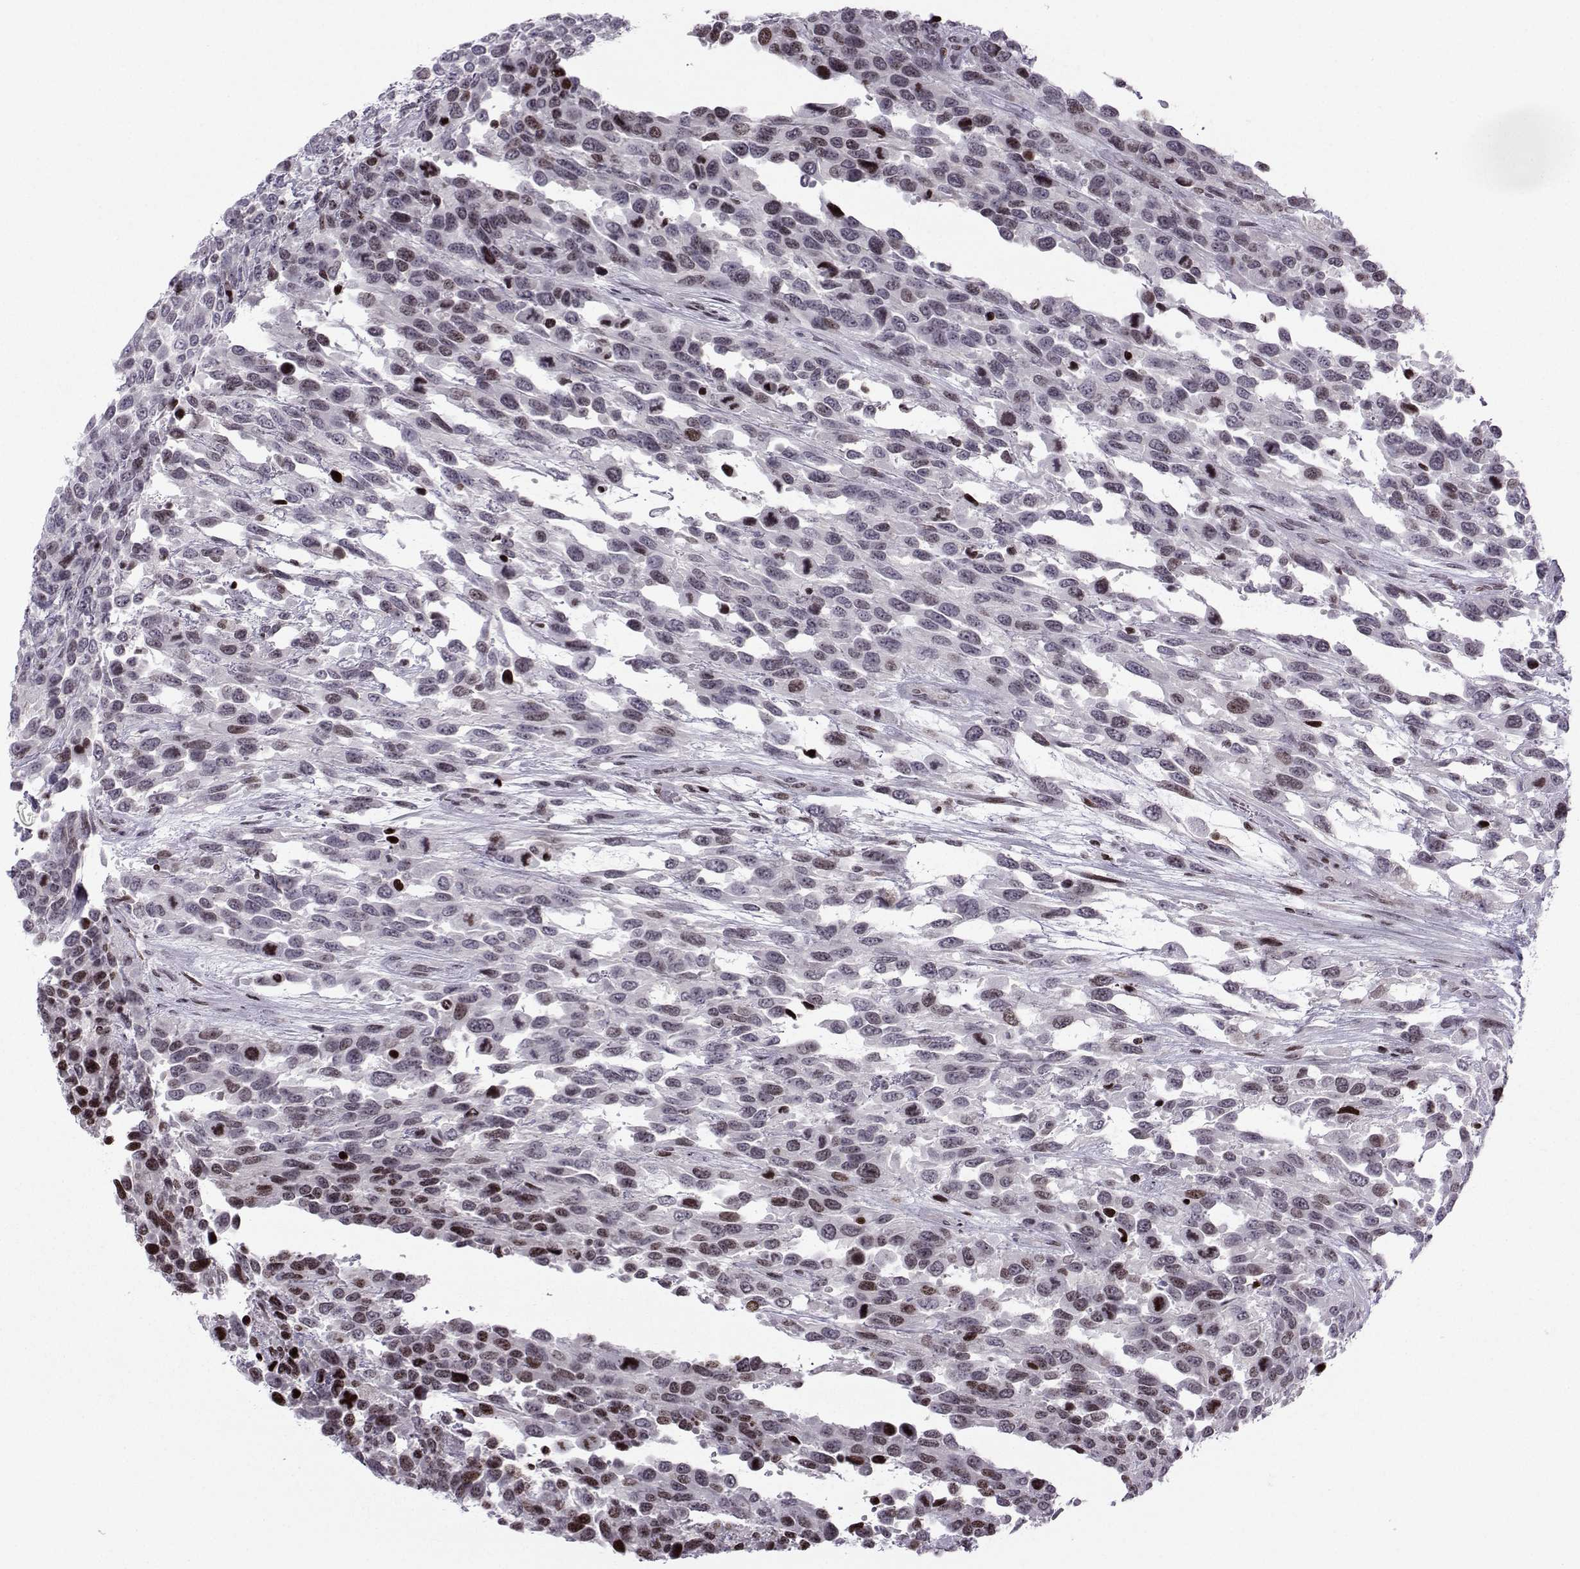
{"staining": {"intensity": "strong", "quantity": "<25%", "location": "nuclear"}, "tissue": "urothelial cancer", "cell_type": "Tumor cells", "image_type": "cancer", "snomed": [{"axis": "morphology", "description": "Urothelial carcinoma, High grade"}, {"axis": "topography", "description": "Urinary bladder"}], "caption": "Immunohistochemical staining of urothelial carcinoma (high-grade) reveals medium levels of strong nuclear protein expression in about <25% of tumor cells. (DAB (3,3'-diaminobenzidine) IHC, brown staining for protein, blue staining for nuclei).", "gene": "ZNF19", "patient": {"sex": "female", "age": 70}}